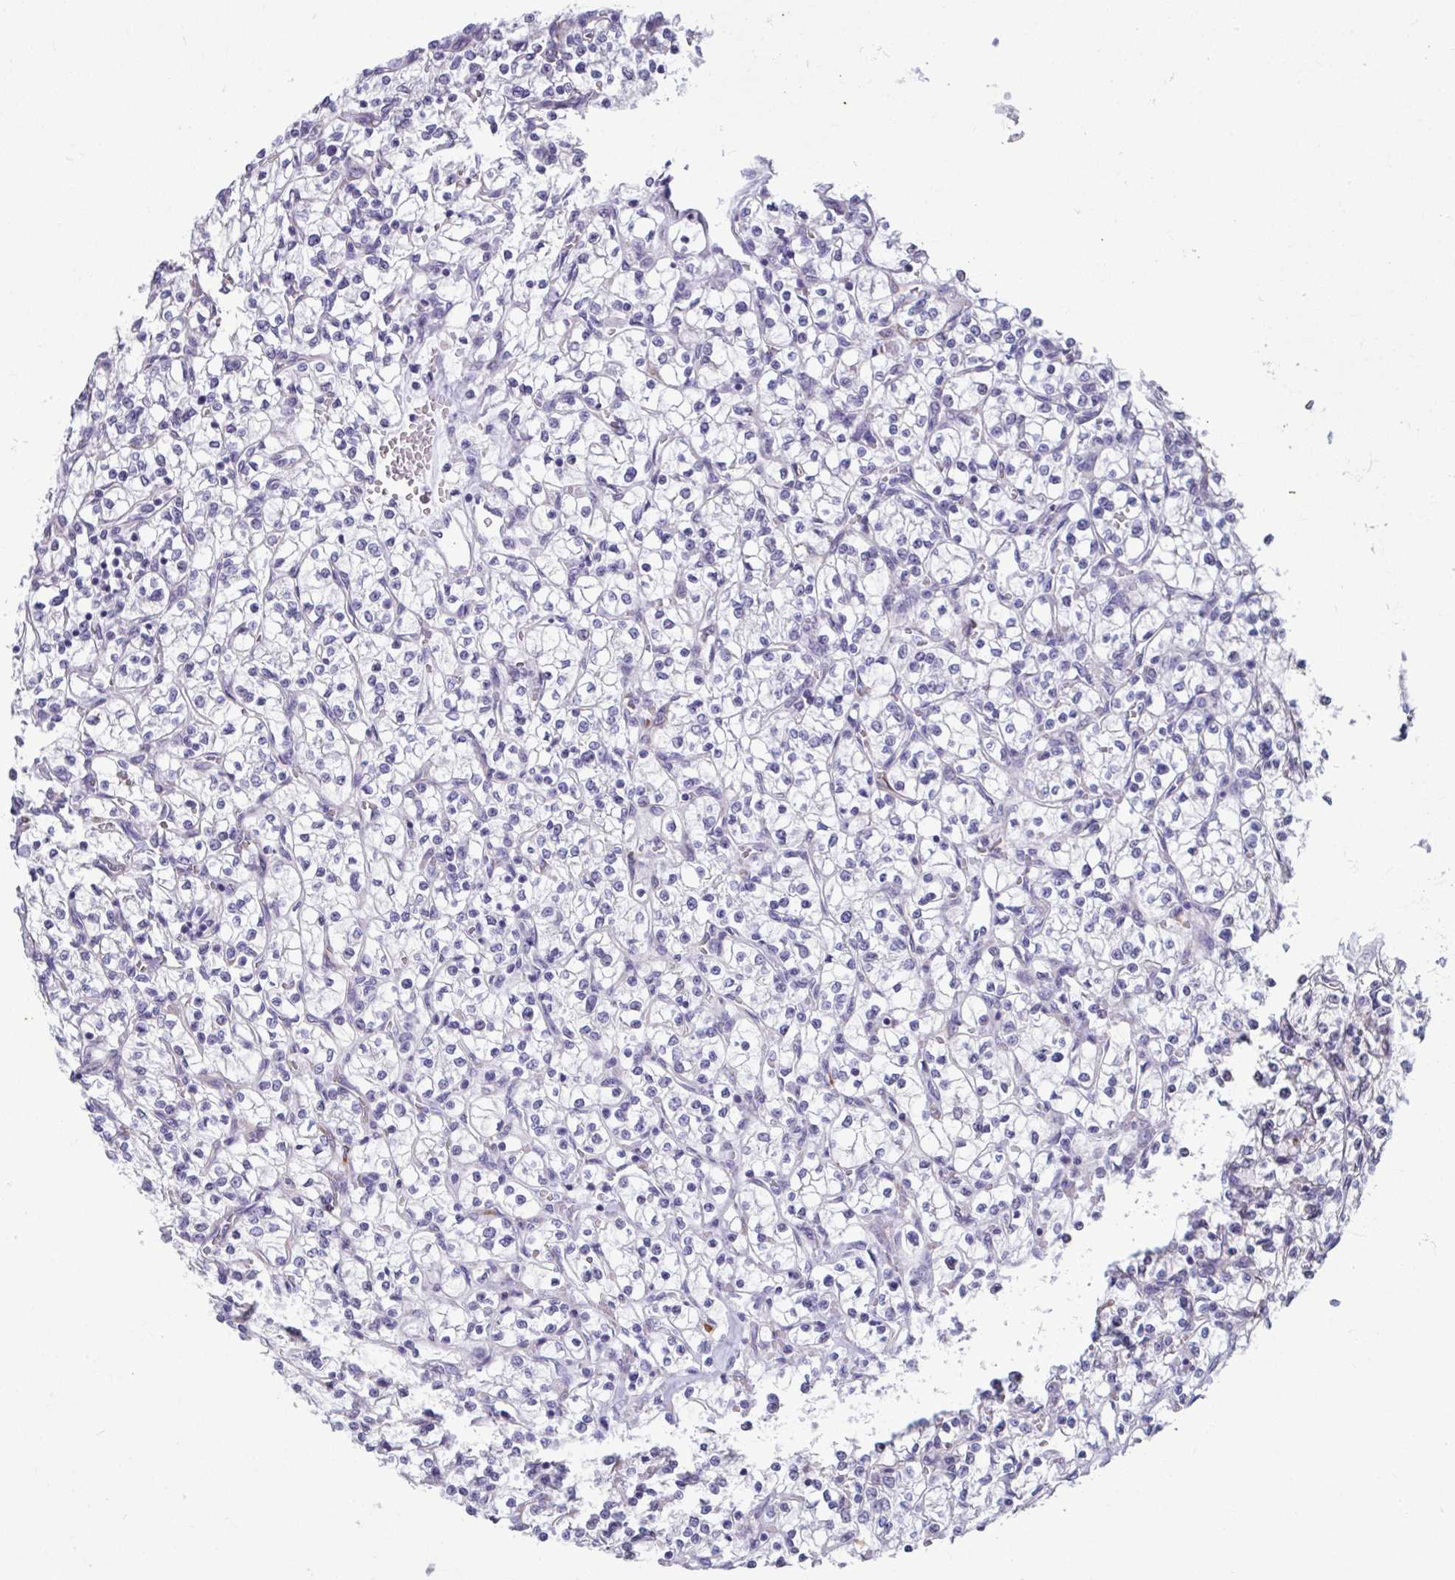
{"staining": {"intensity": "negative", "quantity": "none", "location": "none"}, "tissue": "renal cancer", "cell_type": "Tumor cells", "image_type": "cancer", "snomed": [{"axis": "morphology", "description": "Adenocarcinoma, NOS"}, {"axis": "topography", "description": "Kidney"}], "caption": "The immunohistochemistry (IHC) micrograph has no significant expression in tumor cells of renal cancer tissue. Brightfield microscopy of IHC stained with DAB (3,3'-diaminobenzidine) (brown) and hematoxylin (blue), captured at high magnification.", "gene": "SERPINI1", "patient": {"sex": "female", "age": 64}}